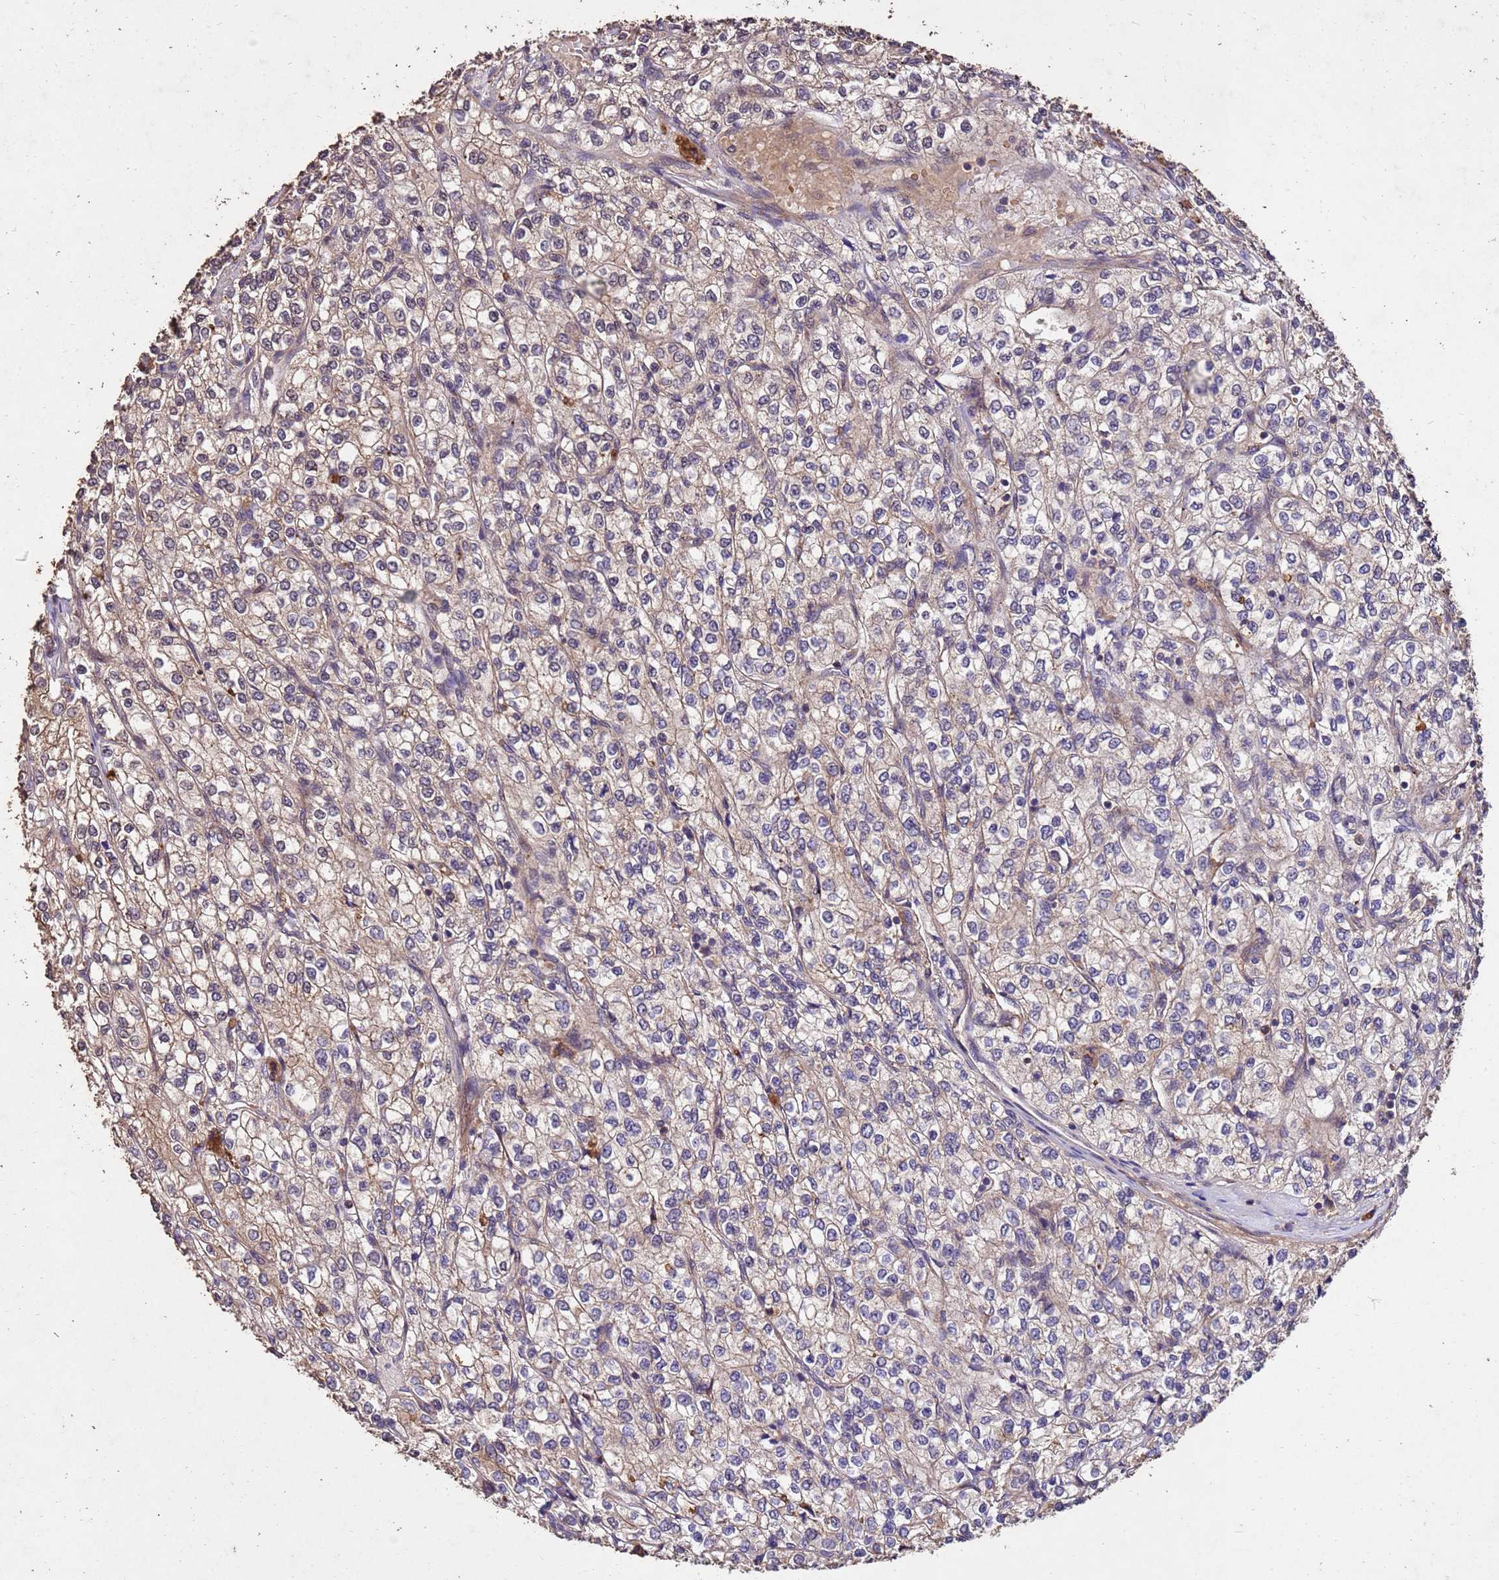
{"staining": {"intensity": "weak", "quantity": "25%-75%", "location": "cytoplasmic/membranous"}, "tissue": "renal cancer", "cell_type": "Tumor cells", "image_type": "cancer", "snomed": [{"axis": "morphology", "description": "Adenocarcinoma, NOS"}, {"axis": "topography", "description": "Kidney"}], "caption": "Protein analysis of renal cancer (adenocarcinoma) tissue exhibits weak cytoplasmic/membranous positivity in about 25%-75% of tumor cells. Immunohistochemistry (ihc) stains the protein in brown and the nuclei are stained blue.", "gene": "TOR4A", "patient": {"sex": "male", "age": 80}}